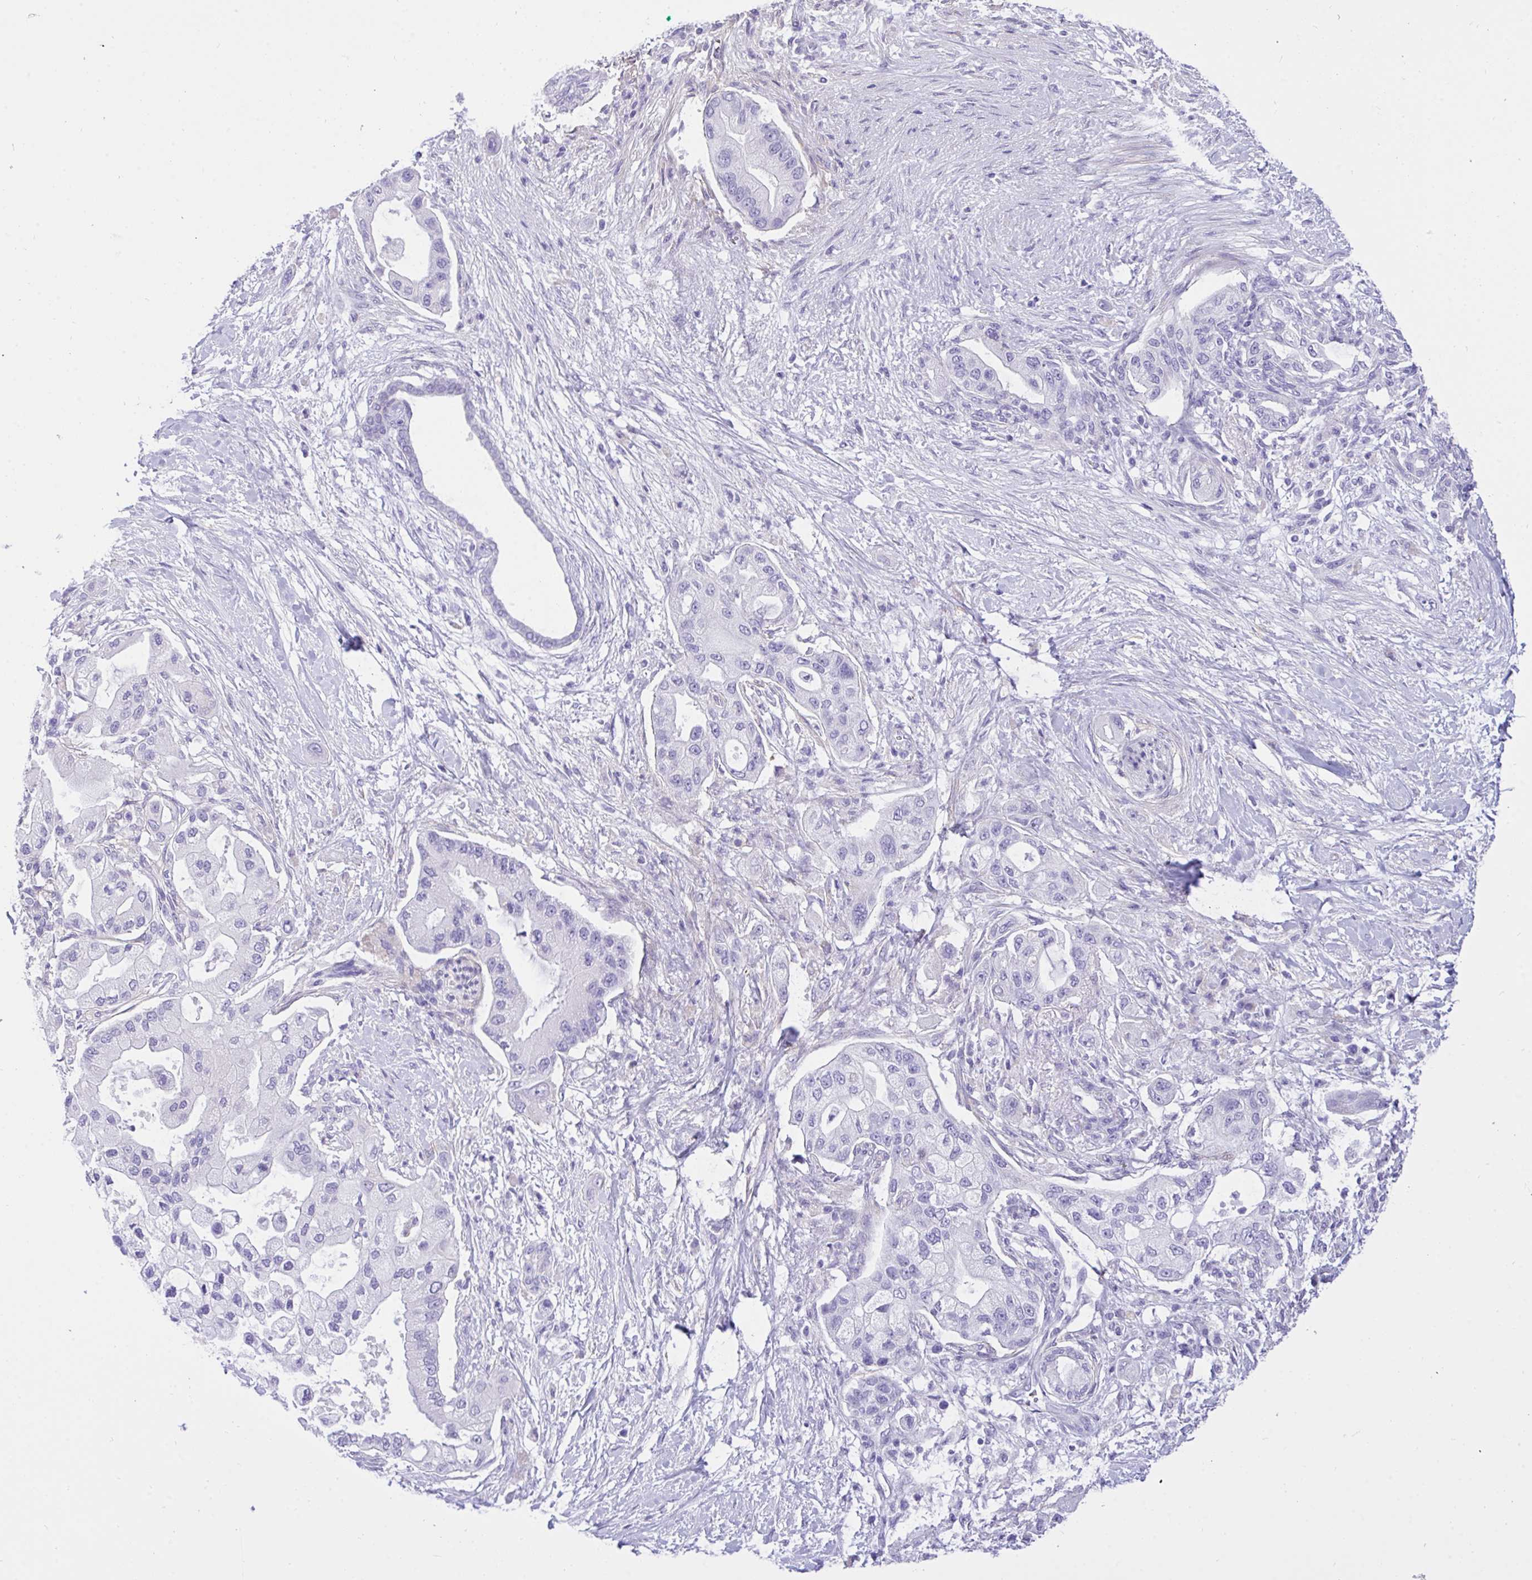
{"staining": {"intensity": "negative", "quantity": "none", "location": "none"}, "tissue": "pancreatic cancer", "cell_type": "Tumor cells", "image_type": "cancer", "snomed": [{"axis": "morphology", "description": "Adenocarcinoma, NOS"}, {"axis": "topography", "description": "Pancreas"}], "caption": "High magnification brightfield microscopy of adenocarcinoma (pancreatic) stained with DAB (3,3'-diaminobenzidine) (brown) and counterstained with hematoxylin (blue): tumor cells show no significant staining.", "gene": "TLN2", "patient": {"sex": "male", "age": 57}}